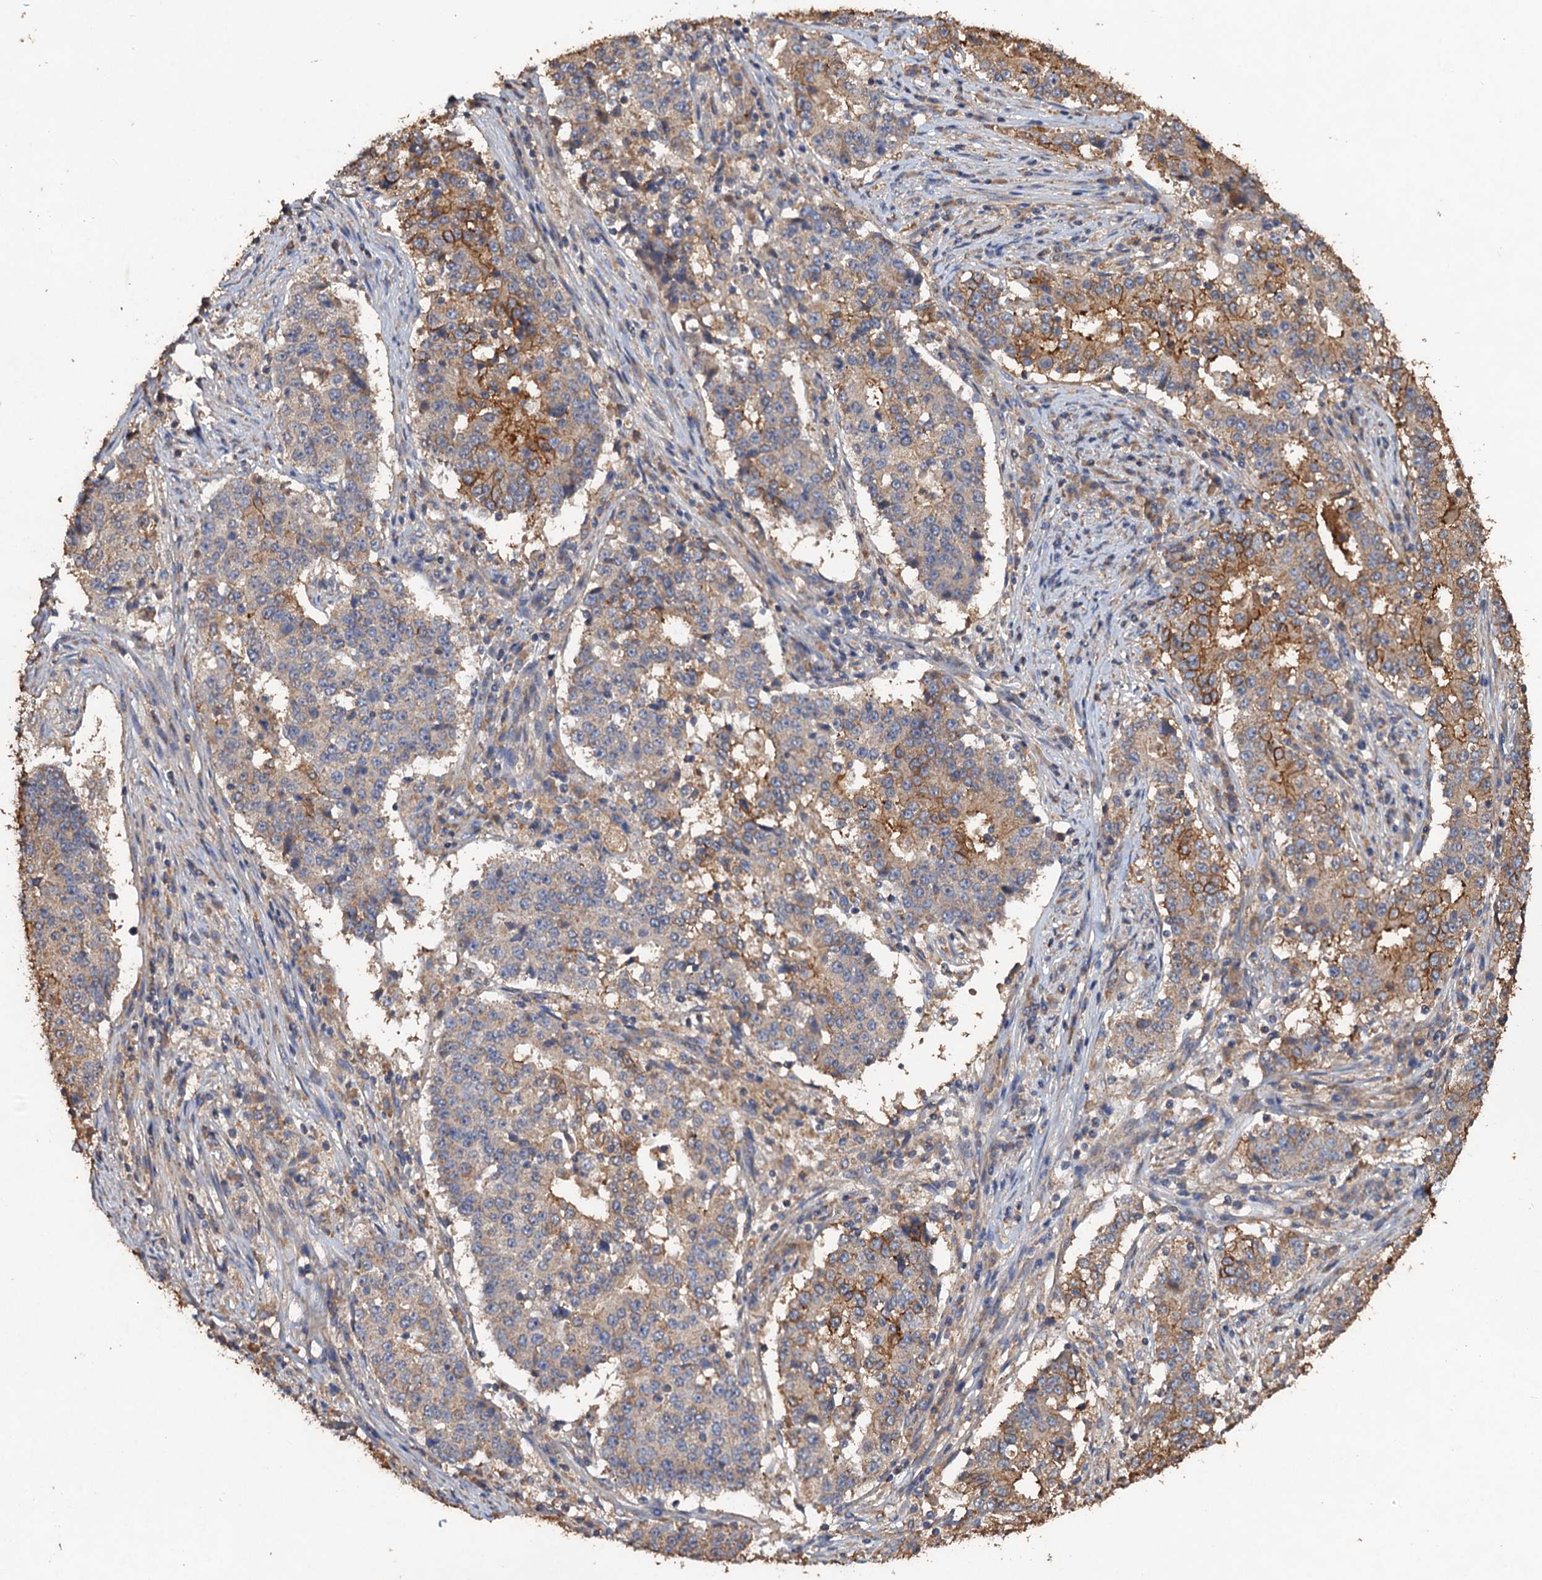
{"staining": {"intensity": "moderate", "quantity": "<25%", "location": "cytoplasmic/membranous"}, "tissue": "stomach cancer", "cell_type": "Tumor cells", "image_type": "cancer", "snomed": [{"axis": "morphology", "description": "Adenocarcinoma, NOS"}, {"axis": "topography", "description": "Stomach"}], "caption": "IHC staining of stomach cancer, which exhibits low levels of moderate cytoplasmic/membranous staining in about <25% of tumor cells indicating moderate cytoplasmic/membranous protein positivity. The staining was performed using DAB (3,3'-diaminobenzidine) (brown) for protein detection and nuclei were counterstained in hematoxylin (blue).", "gene": "SCUBE3", "patient": {"sex": "male", "age": 59}}